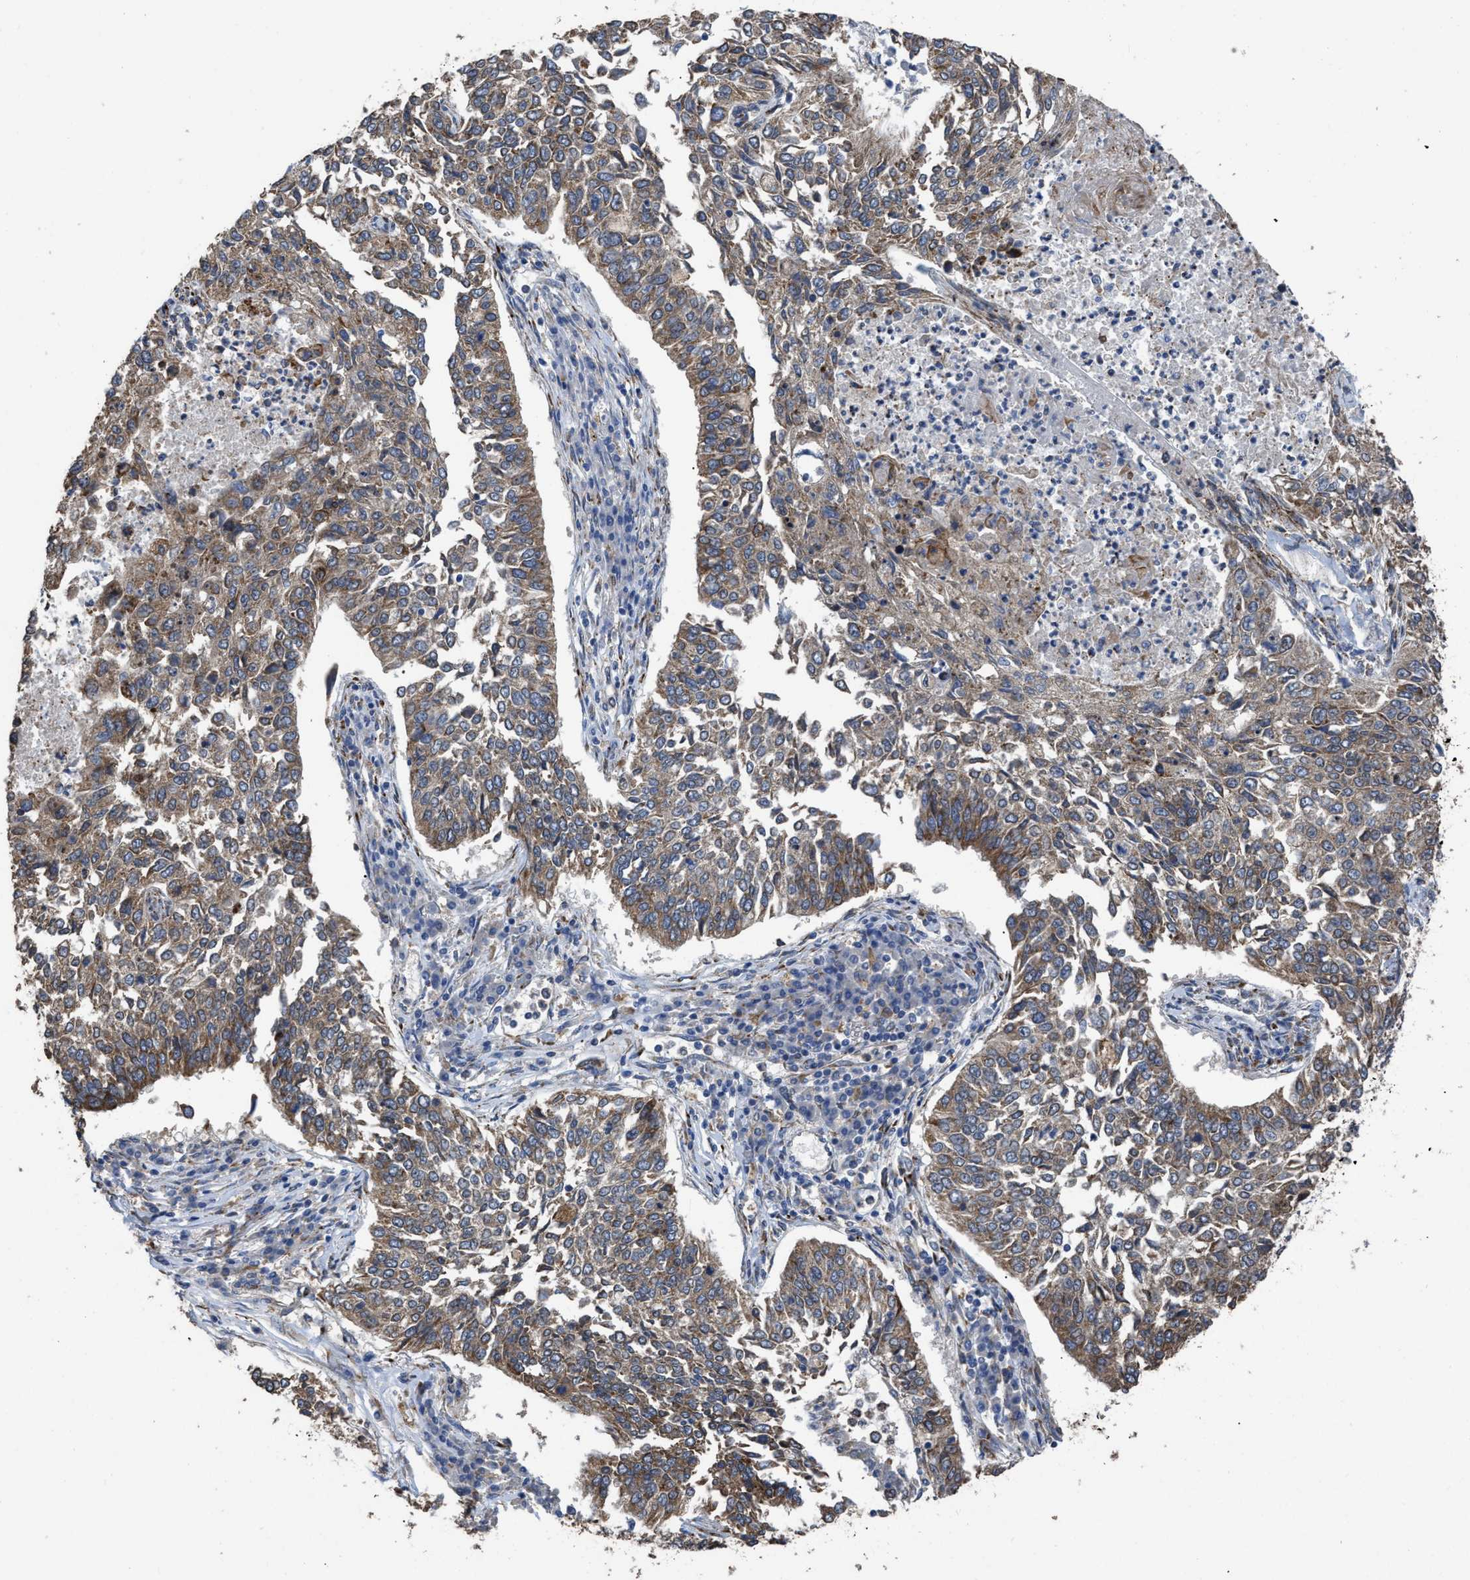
{"staining": {"intensity": "moderate", "quantity": ">75%", "location": "cytoplasmic/membranous"}, "tissue": "lung cancer", "cell_type": "Tumor cells", "image_type": "cancer", "snomed": [{"axis": "morphology", "description": "Normal tissue, NOS"}, {"axis": "morphology", "description": "Squamous cell carcinoma, NOS"}, {"axis": "topography", "description": "Cartilage tissue"}, {"axis": "topography", "description": "Bronchus"}, {"axis": "topography", "description": "Lung"}], "caption": "The photomicrograph demonstrates a brown stain indicating the presence of a protein in the cytoplasmic/membranous of tumor cells in lung squamous cell carcinoma.", "gene": "AK2", "patient": {"sex": "female", "age": 49}}